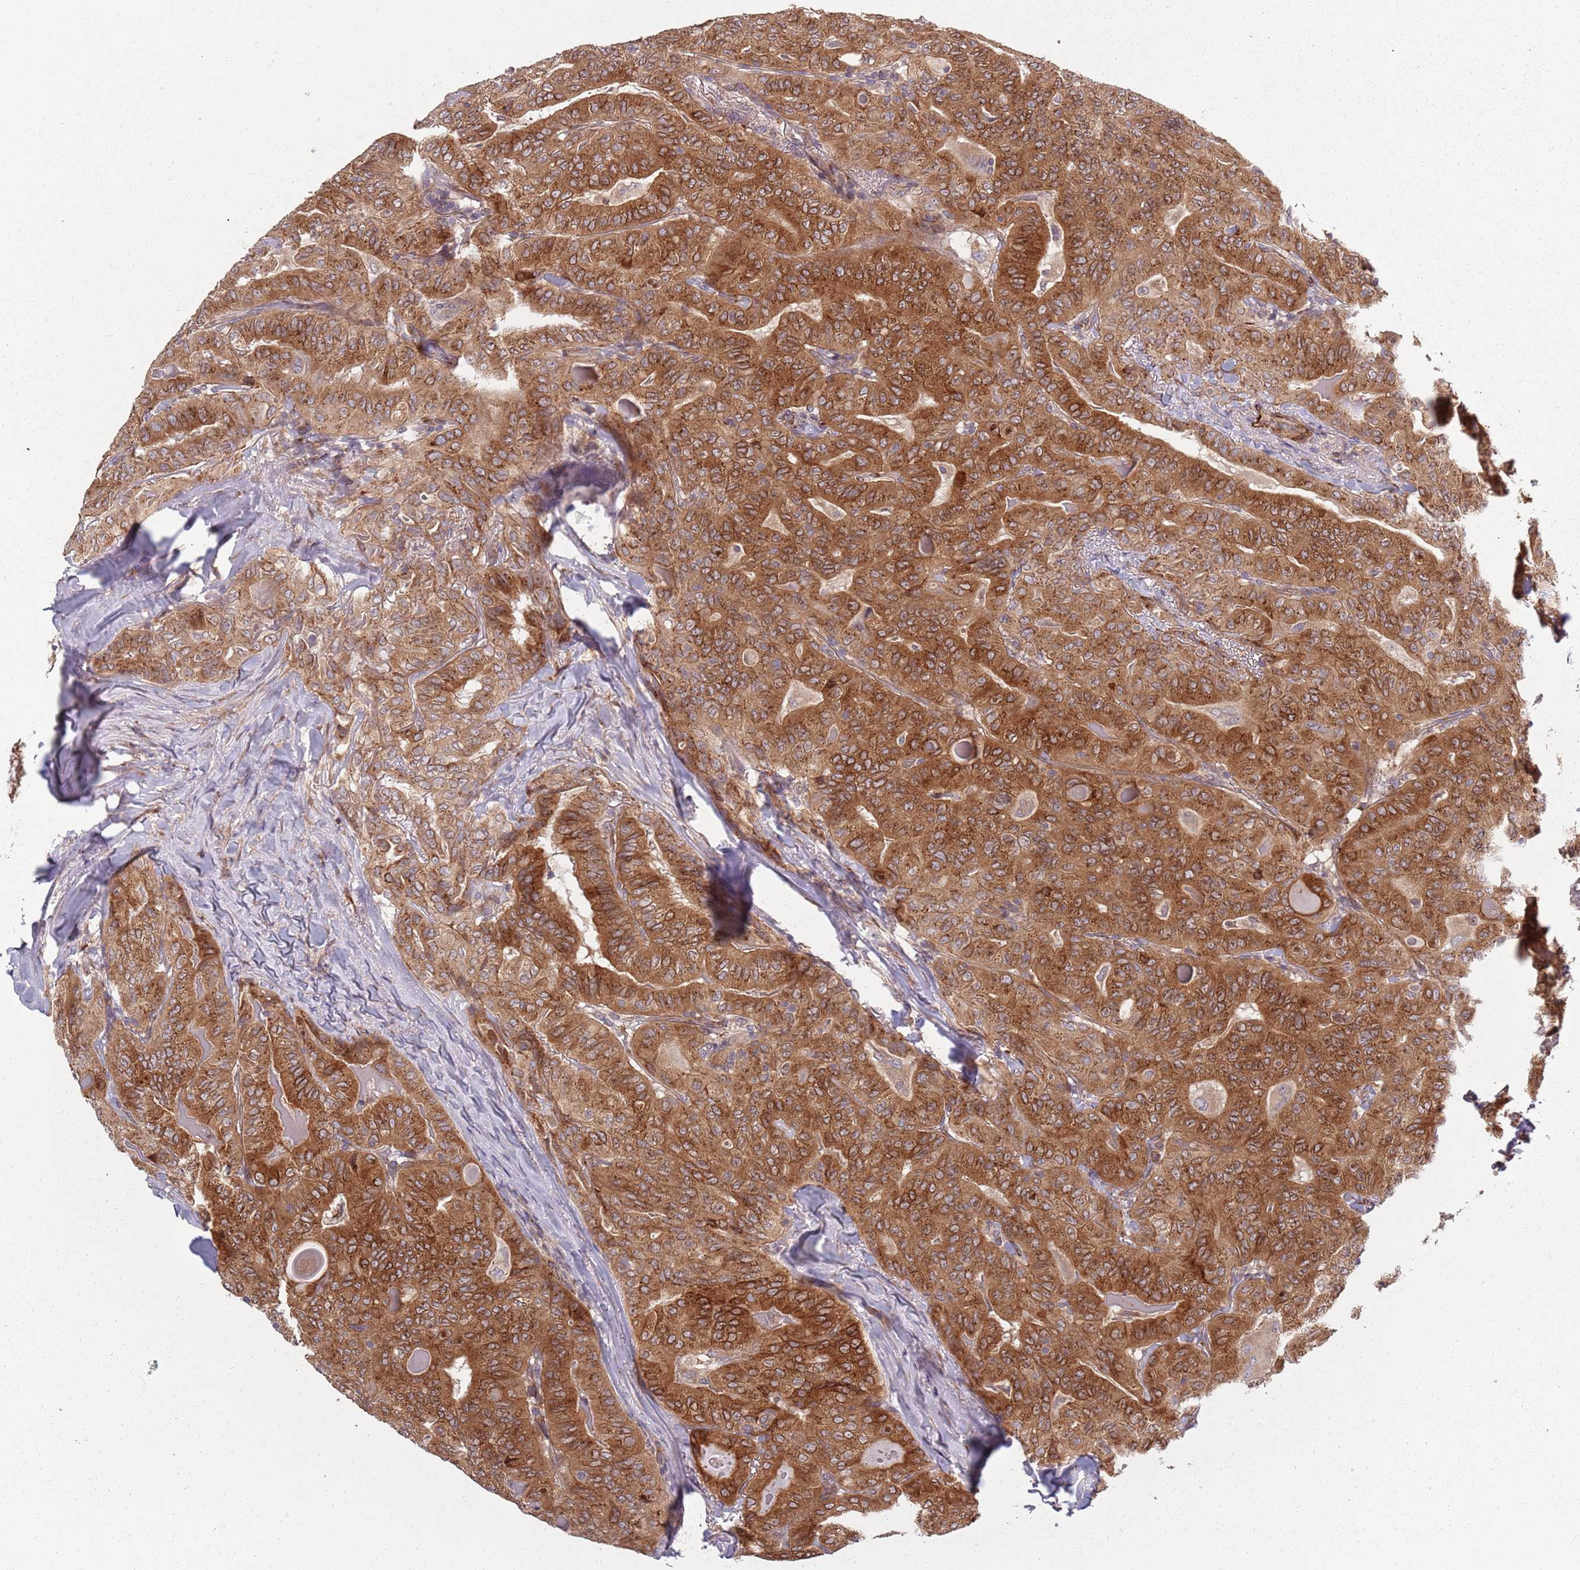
{"staining": {"intensity": "strong", "quantity": ">75%", "location": "cytoplasmic/membranous"}, "tissue": "thyroid cancer", "cell_type": "Tumor cells", "image_type": "cancer", "snomed": [{"axis": "morphology", "description": "Papillary adenocarcinoma, NOS"}, {"axis": "topography", "description": "Thyroid gland"}], "caption": "Protein staining displays strong cytoplasmic/membranous staining in about >75% of tumor cells in thyroid papillary adenocarcinoma.", "gene": "PLD6", "patient": {"sex": "female", "age": 68}}